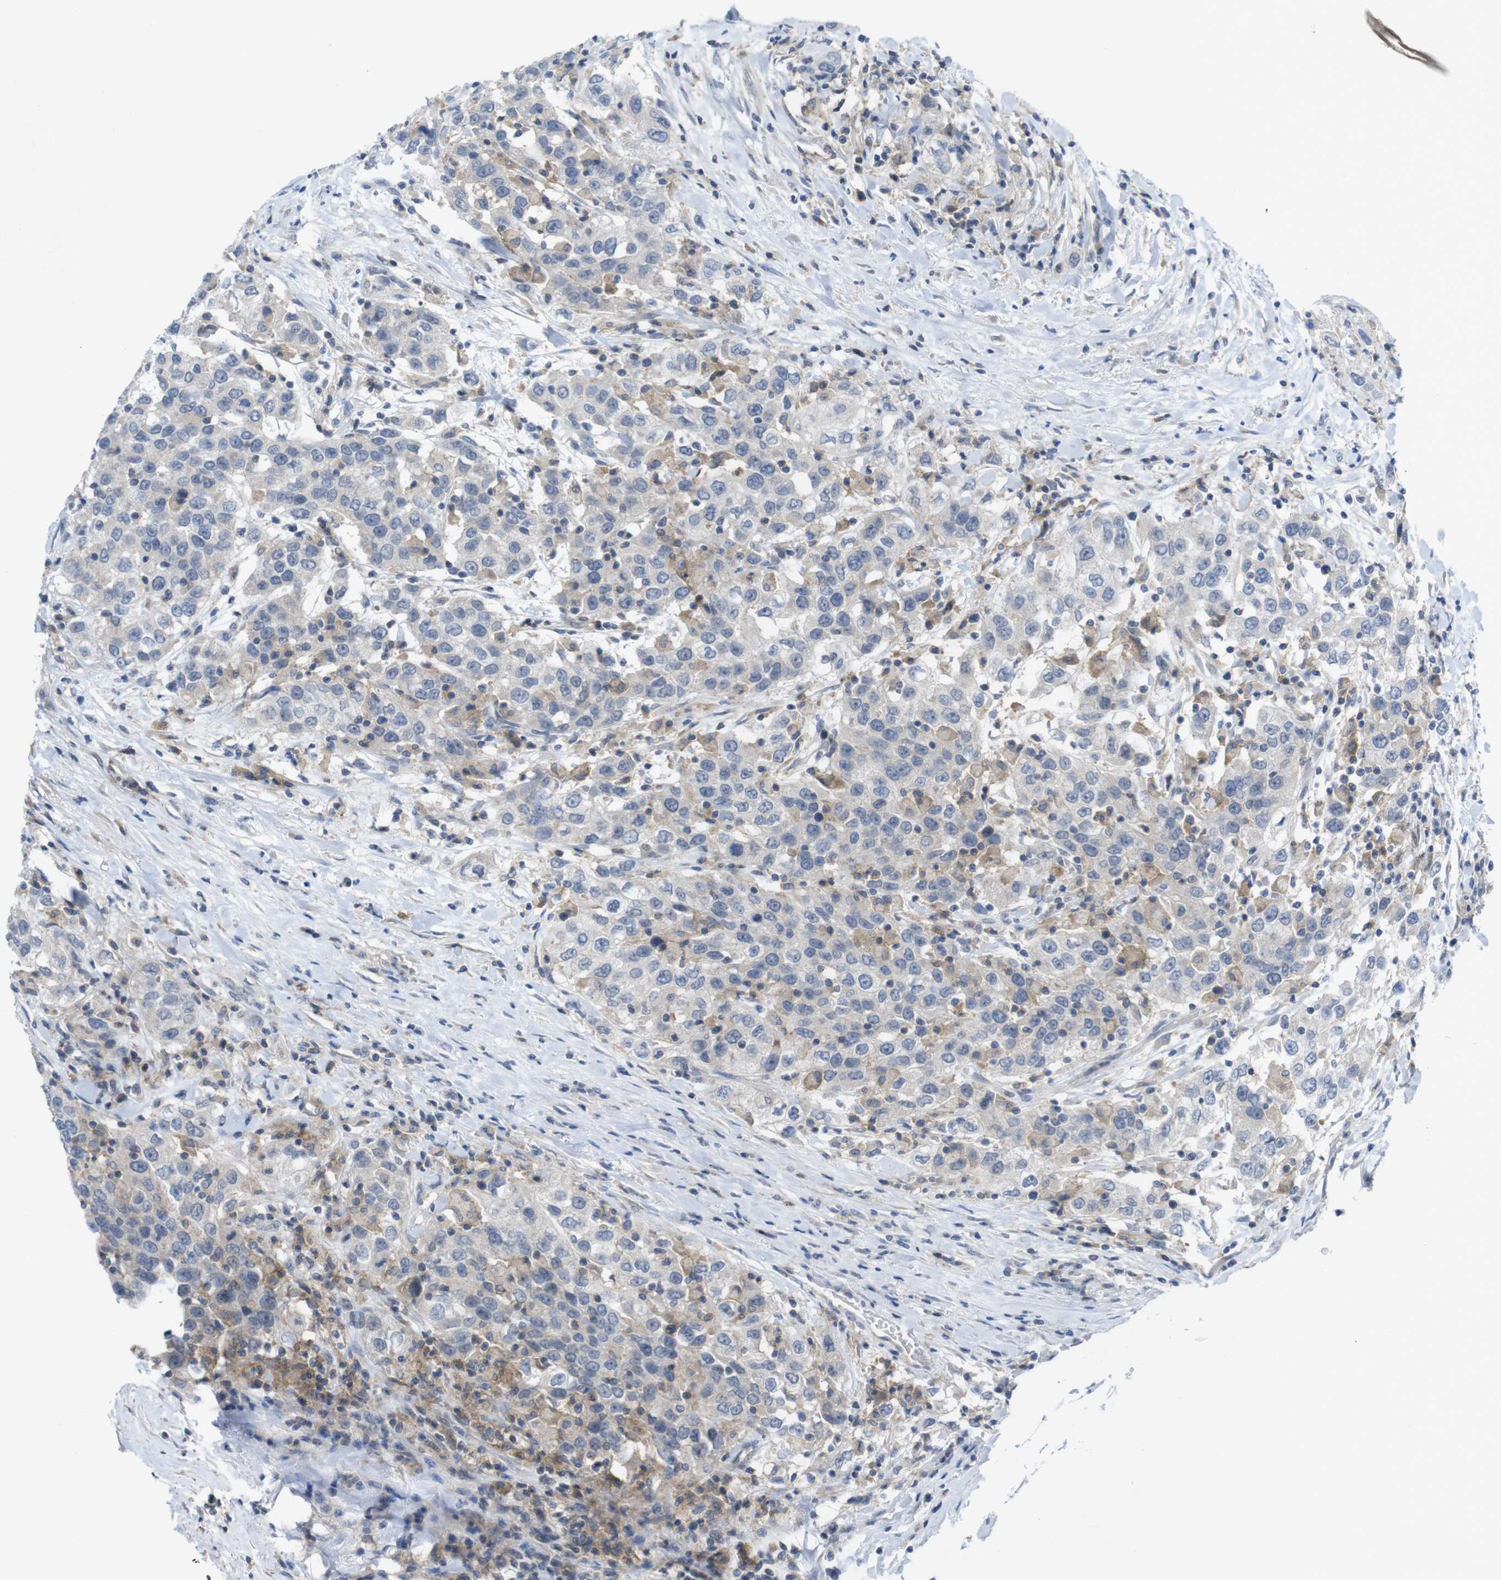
{"staining": {"intensity": "negative", "quantity": "none", "location": "none"}, "tissue": "urothelial cancer", "cell_type": "Tumor cells", "image_type": "cancer", "snomed": [{"axis": "morphology", "description": "Urothelial carcinoma, High grade"}, {"axis": "topography", "description": "Urinary bladder"}], "caption": "A high-resolution photomicrograph shows immunohistochemistry staining of high-grade urothelial carcinoma, which demonstrates no significant positivity in tumor cells. (DAB immunohistochemistry (IHC), high magnification).", "gene": "SLAMF7", "patient": {"sex": "female", "age": 80}}